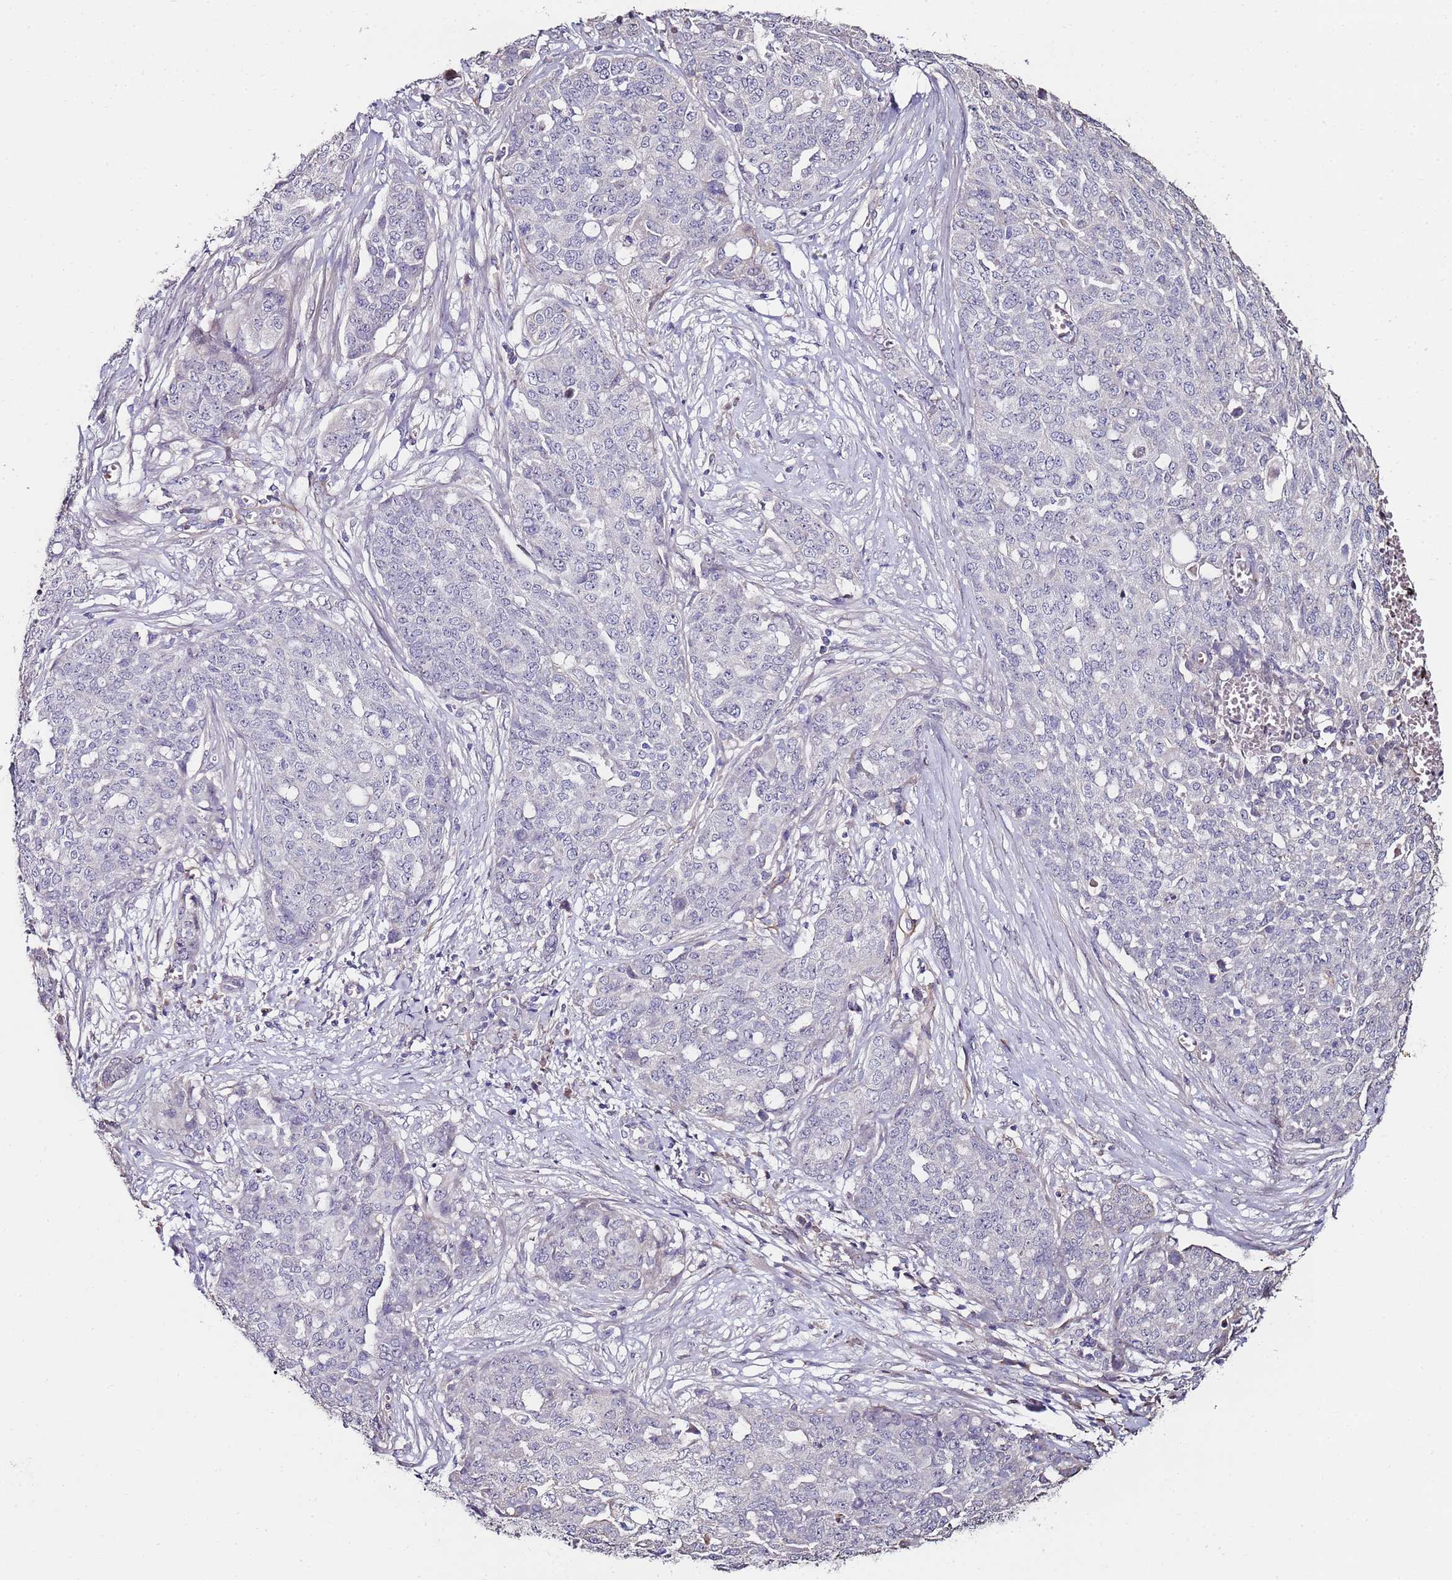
{"staining": {"intensity": "negative", "quantity": "none", "location": "none"}, "tissue": "ovarian cancer", "cell_type": "Tumor cells", "image_type": "cancer", "snomed": [{"axis": "morphology", "description": "Cystadenocarcinoma, serous, NOS"}, {"axis": "topography", "description": "Soft tissue"}, {"axis": "topography", "description": "Ovary"}], "caption": "DAB (3,3'-diaminobenzidine) immunohistochemical staining of human ovarian serous cystadenocarcinoma displays no significant expression in tumor cells.", "gene": "C3orf80", "patient": {"sex": "female", "age": 57}}